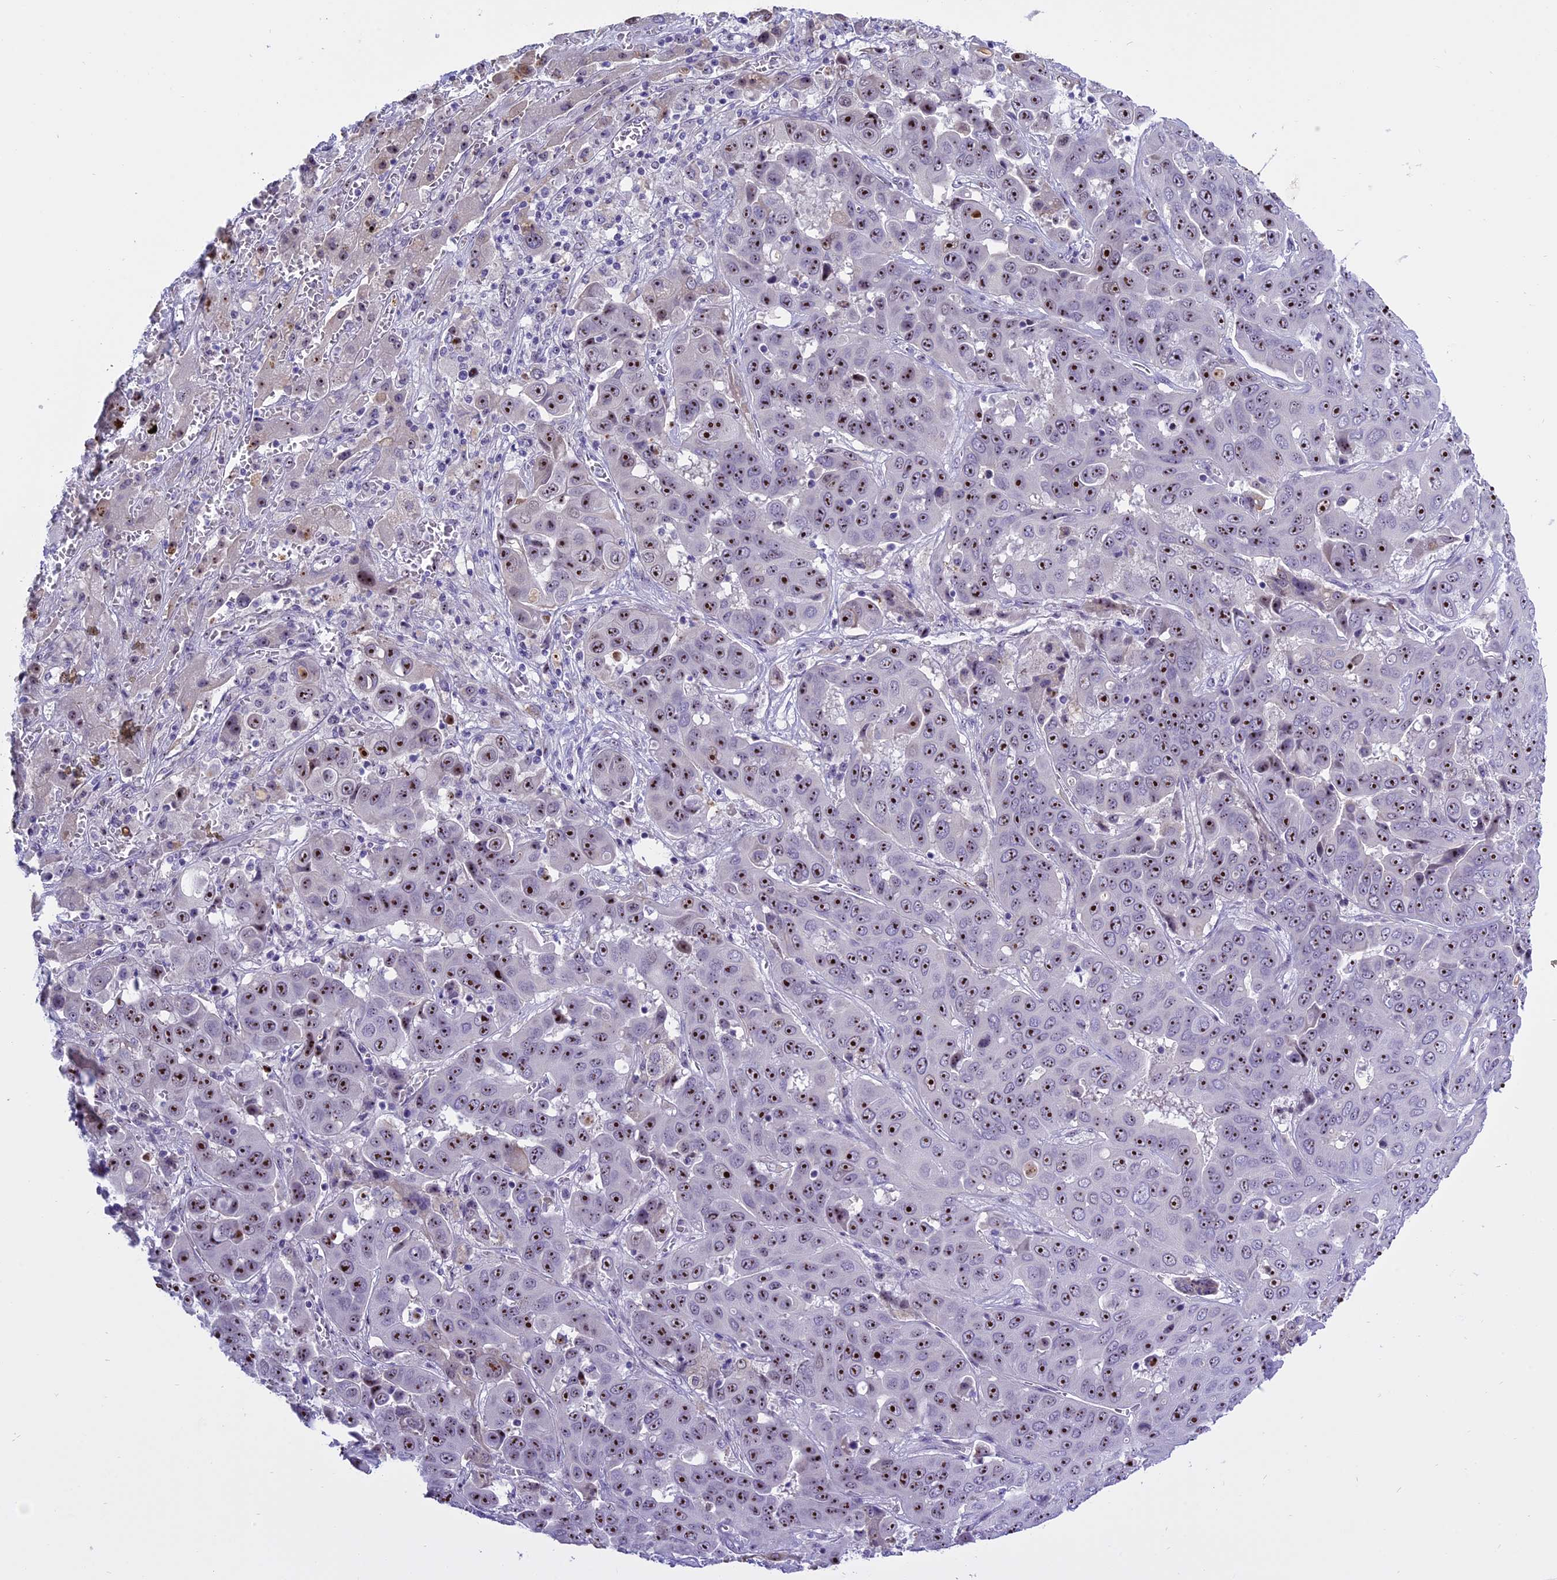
{"staining": {"intensity": "strong", "quantity": ">75%", "location": "nuclear"}, "tissue": "liver cancer", "cell_type": "Tumor cells", "image_type": "cancer", "snomed": [{"axis": "morphology", "description": "Cholangiocarcinoma"}, {"axis": "topography", "description": "Liver"}], "caption": "This image exhibits immunohistochemistry staining of human liver cancer (cholangiocarcinoma), with high strong nuclear positivity in approximately >75% of tumor cells.", "gene": "TBL3", "patient": {"sex": "female", "age": 52}}